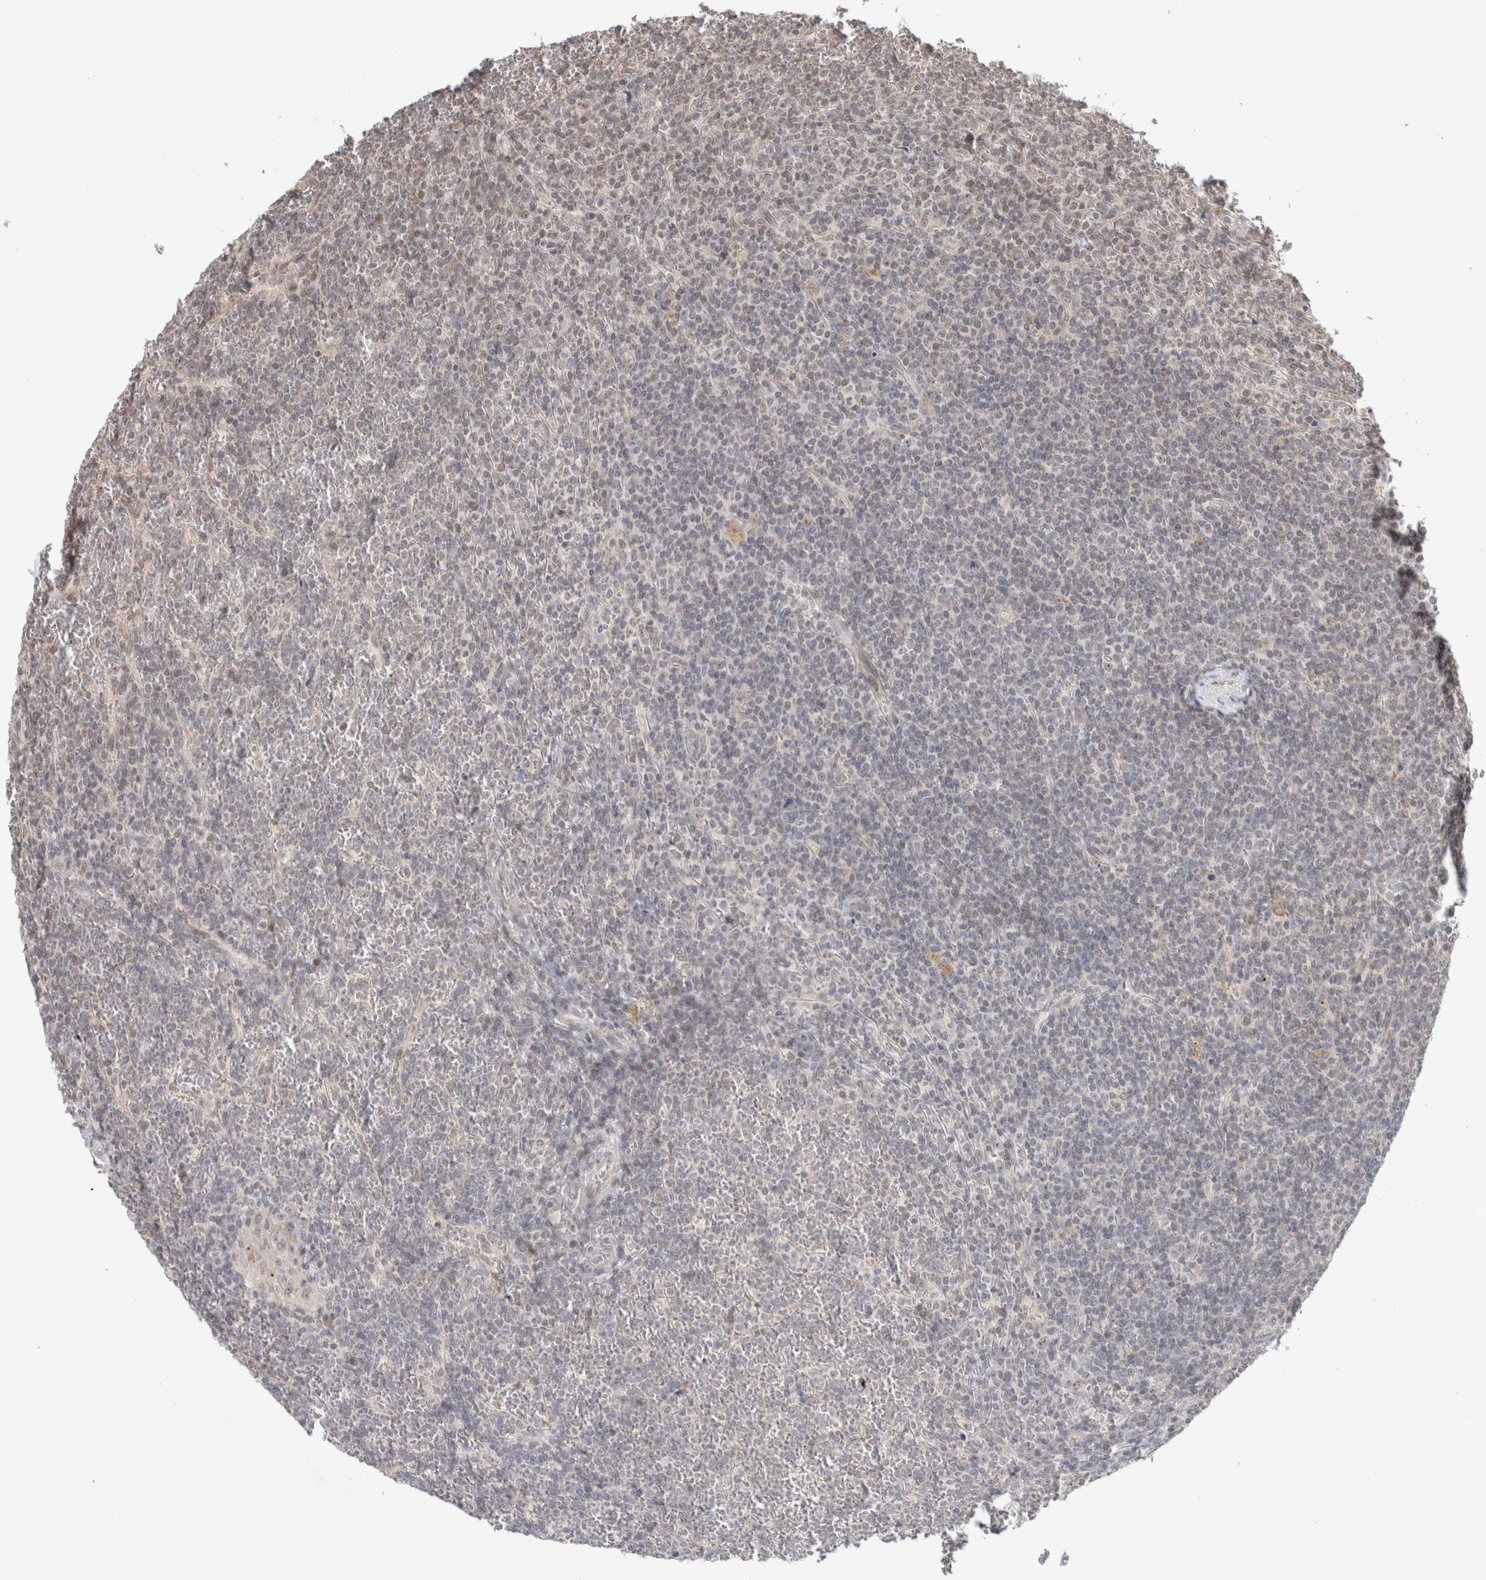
{"staining": {"intensity": "negative", "quantity": "none", "location": "none"}, "tissue": "lymphoma", "cell_type": "Tumor cells", "image_type": "cancer", "snomed": [{"axis": "morphology", "description": "Malignant lymphoma, non-Hodgkin's type, Low grade"}, {"axis": "topography", "description": "Spleen"}], "caption": "An immunohistochemistry (IHC) micrograph of lymphoma is shown. There is no staining in tumor cells of lymphoma.", "gene": "SYDE2", "patient": {"sex": "female", "age": 19}}